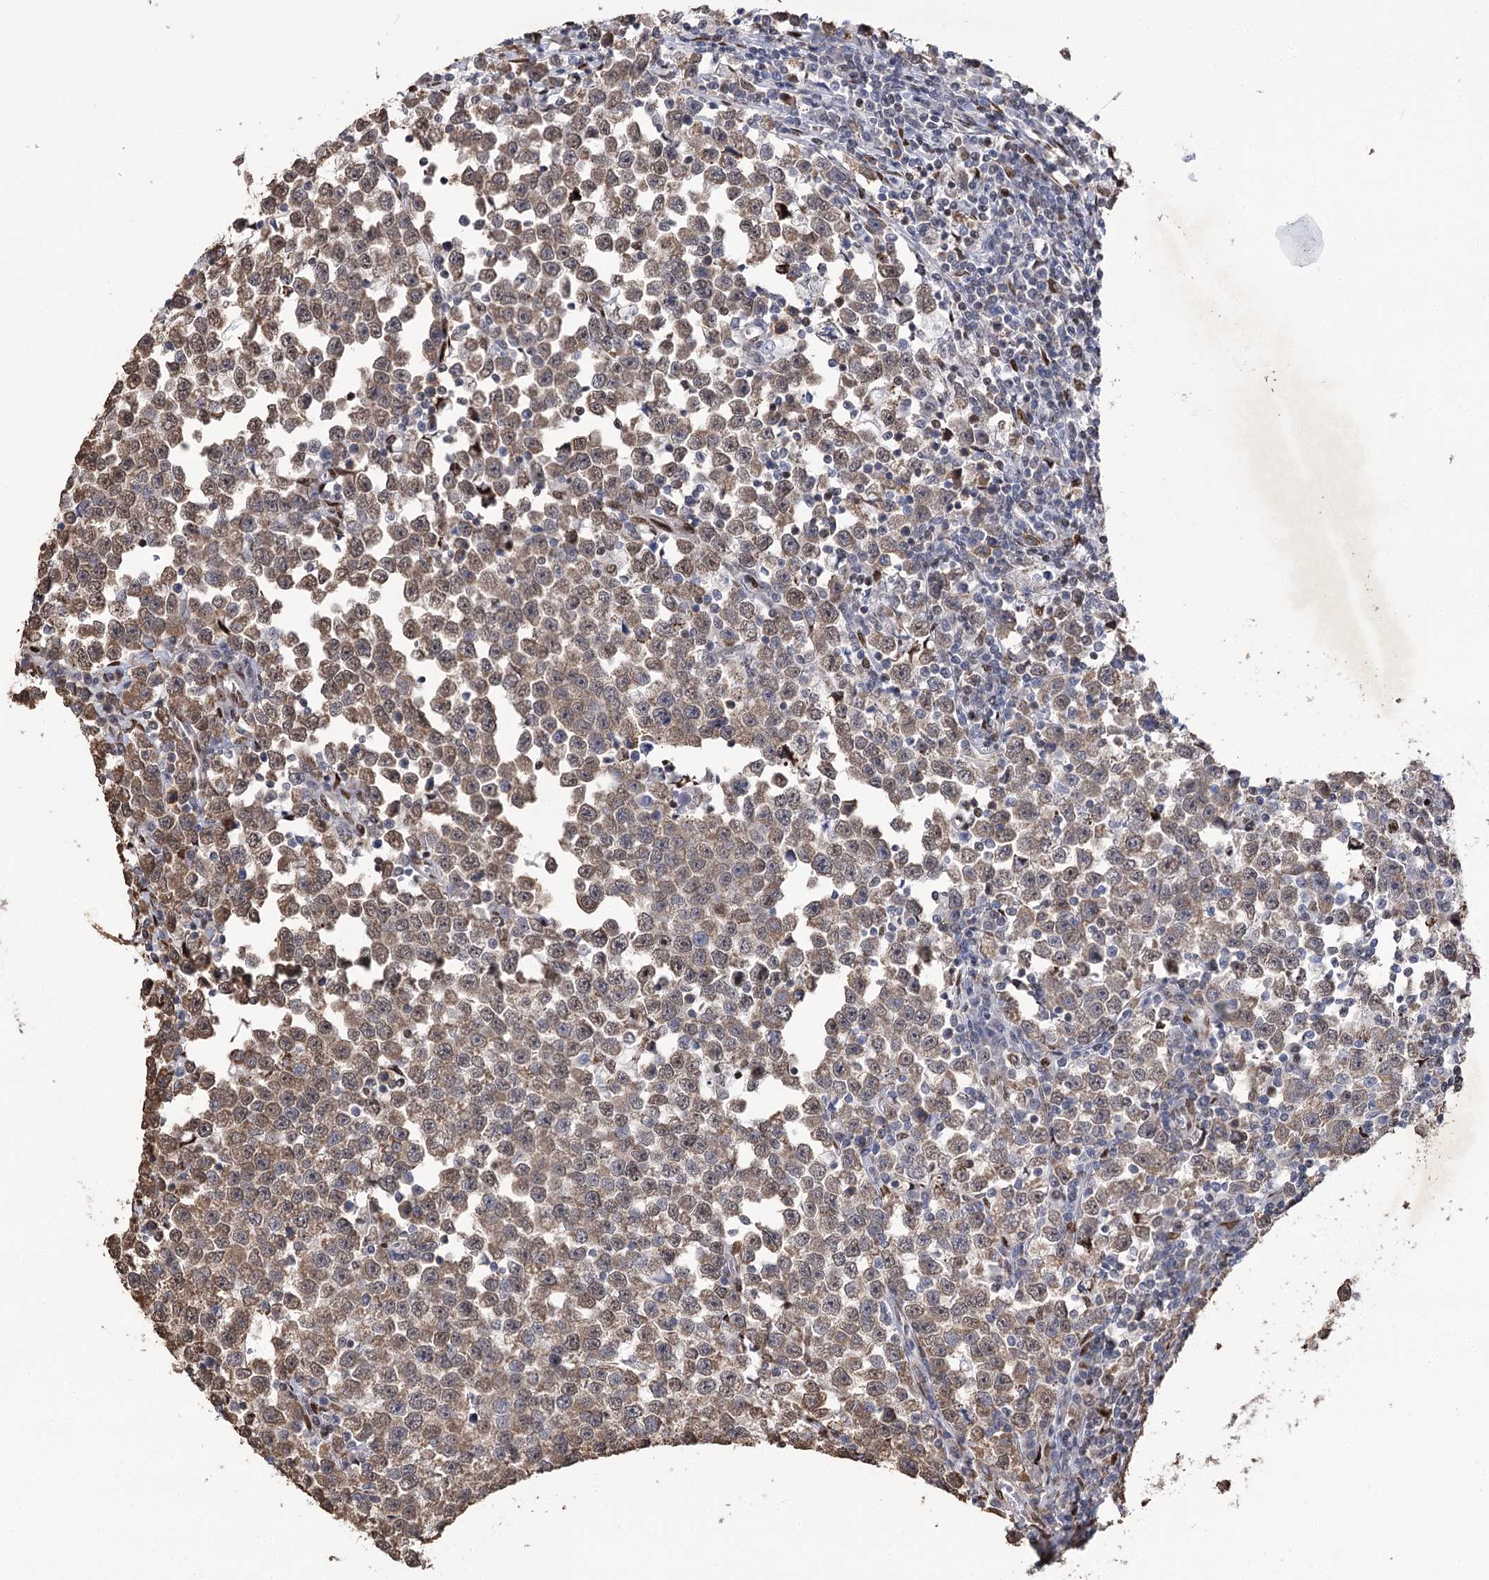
{"staining": {"intensity": "moderate", "quantity": ">75%", "location": "cytoplasmic/membranous,nuclear"}, "tissue": "testis cancer", "cell_type": "Tumor cells", "image_type": "cancer", "snomed": [{"axis": "morphology", "description": "Normal tissue, NOS"}, {"axis": "morphology", "description": "Seminoma, NOS"}, {"axis": "topography", "description": "Testis"}], "caption": "Moderate cytoplasmic/membranous and nuclear expression is appreciated in about >75% of tumor cells in seminoma (testis).", "gene": "NFU1", "patient": {"sex": "male", "age": 43}}